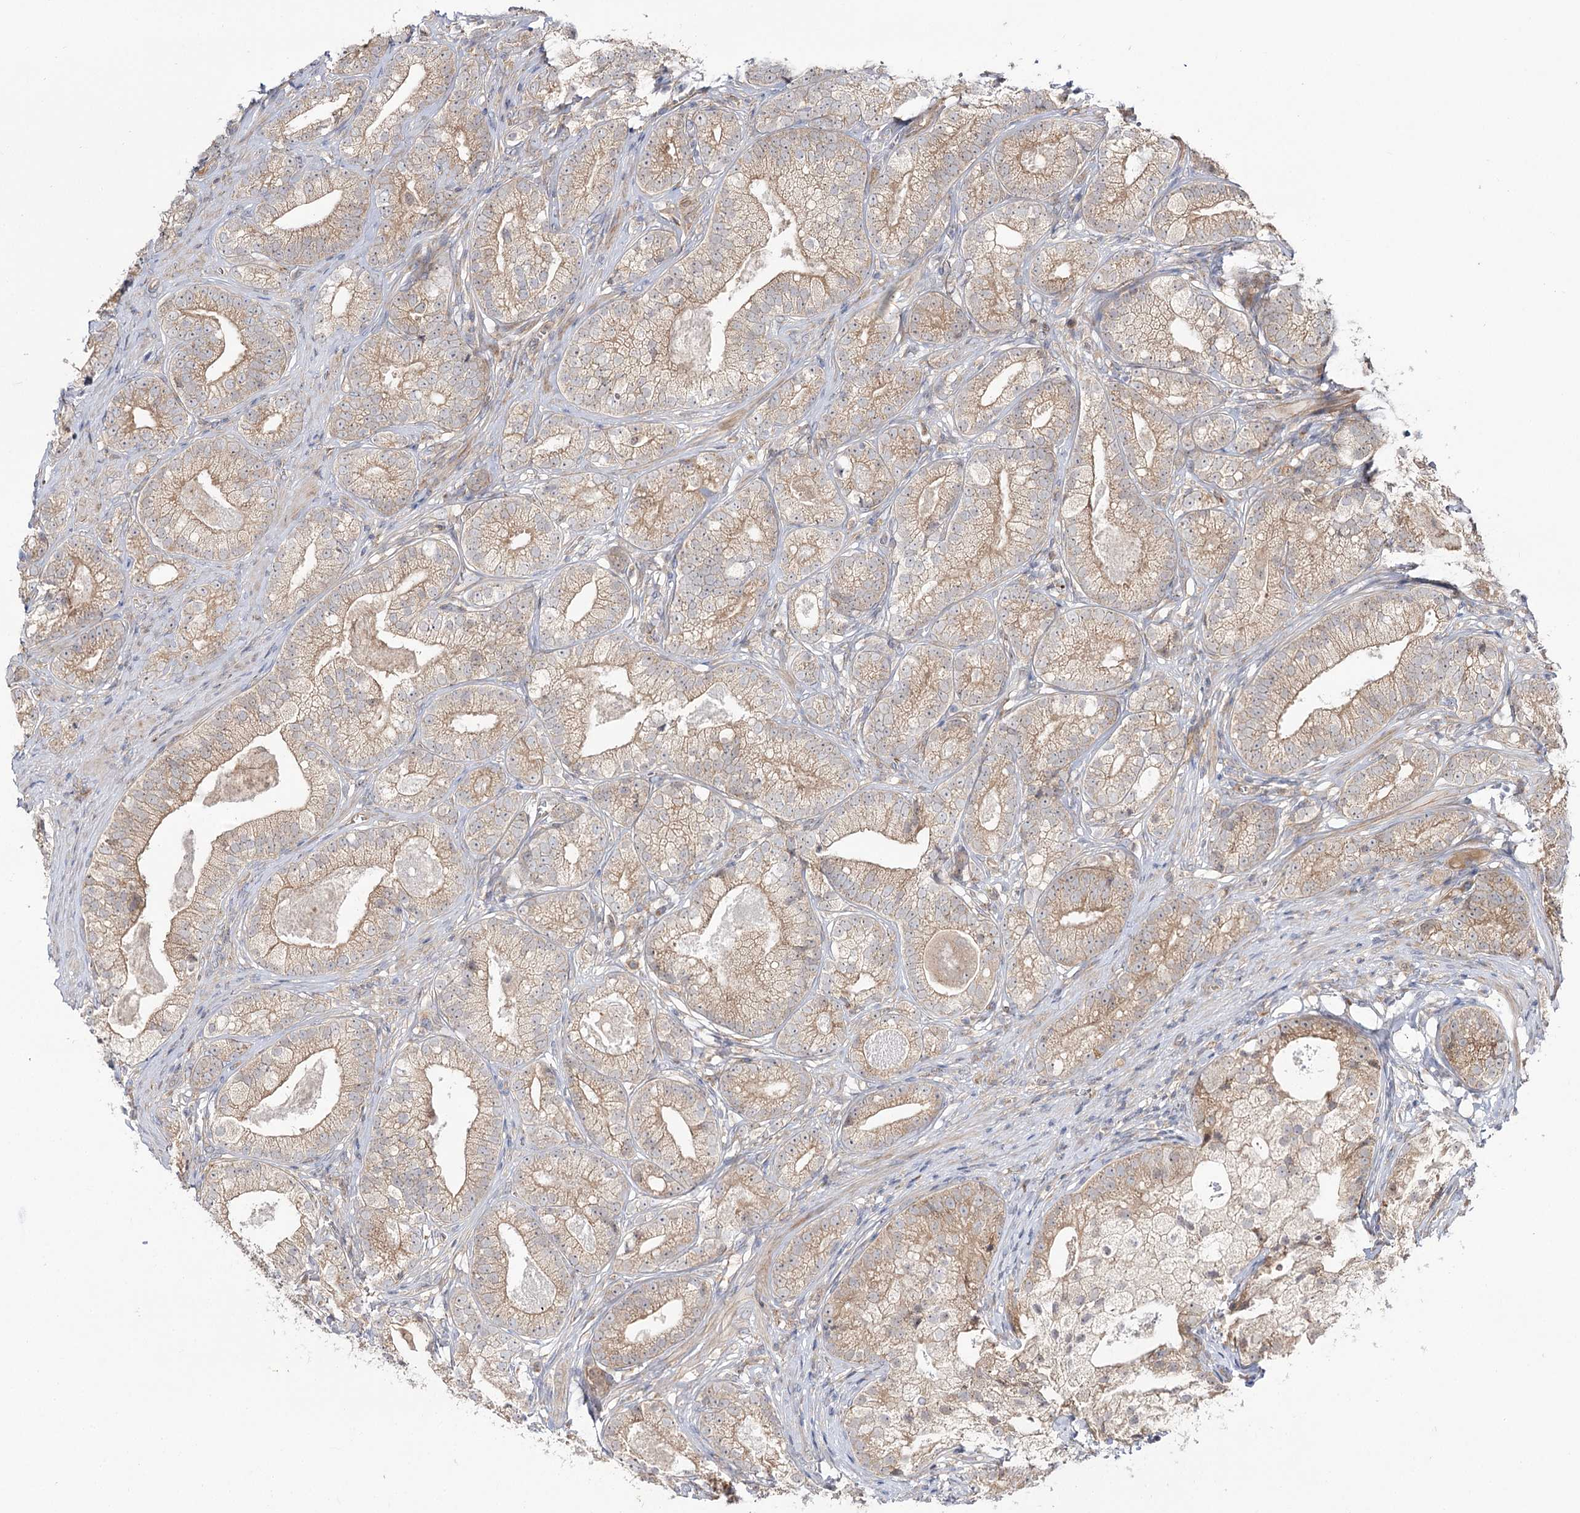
{"staining": {"intensity": "moderate", "quantity": ">75%", "location": "cytoplasmic/membranous"}, "tissue": "prostate cancer", "cell_type": "Tumor cells", "image_type": "cancer", "snomed": [{"axis": "morphology", "description": "Adenocarcinoma, High grade"}, {"axis": "topography", "description": "Prostate"}], "caption": "Prostate cancer stained with DAB (3,3'-diaminobenzidine) immunohistochemistry displays medium levels of moderate cytoplasmic/membranous staining in about >75% of tumor cells.", "gene": "C11orf80", "patient": {"sex": "male", "age": 69}}